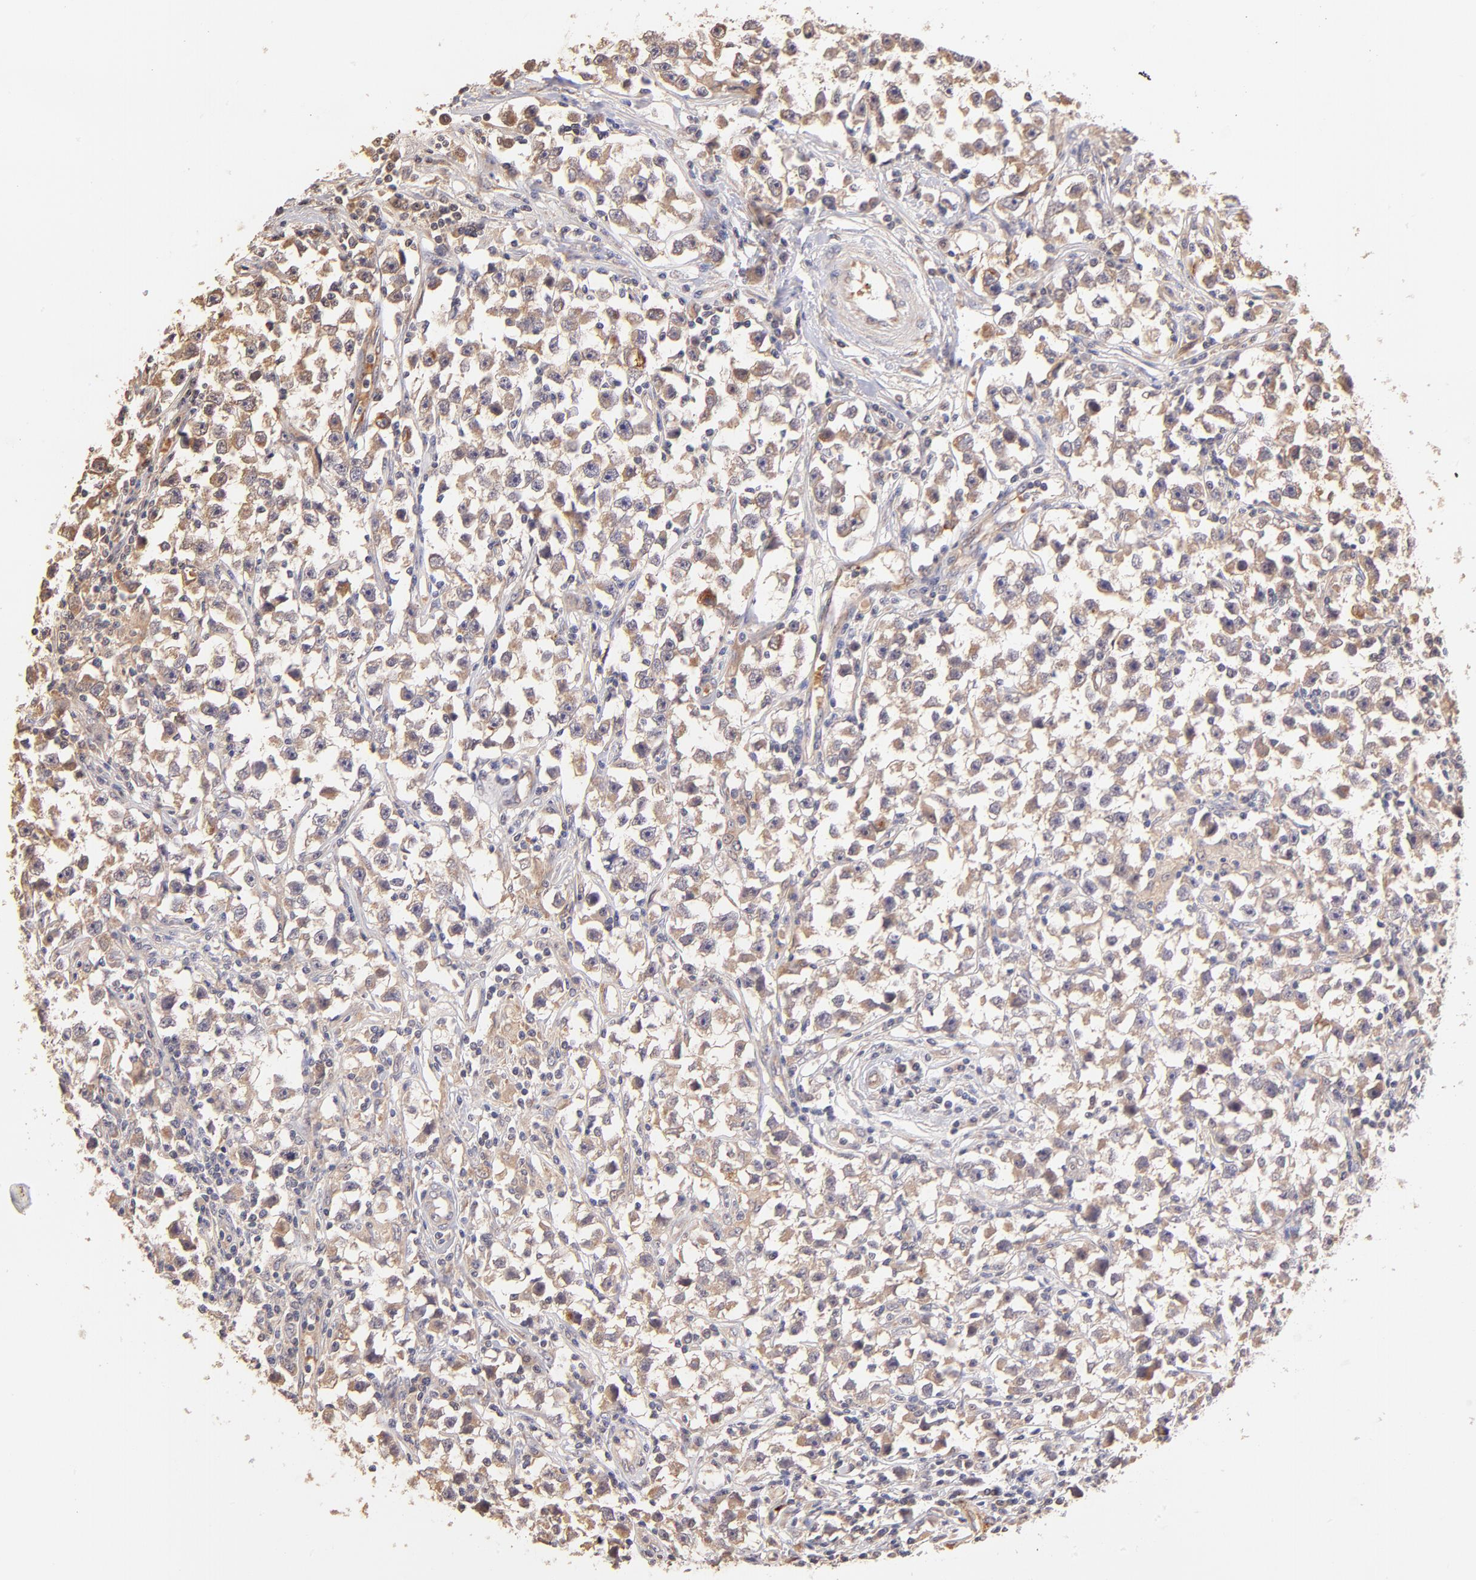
{"staining": {"intensity": "weak", "quantity": "25%-75%", "location": "cytoplasmic/membranous"}, "tissue": "testis cancer", "cell_type": "Tumor cells", "image_type": "cancer", "snomed": [{"axis": "morphology", "description": "Seminoma, NOS"}, {"axis": "topography", "description": "Testis"}], "caption": "Tumor cells exhibit weak cytoplasmic/membranous staining in about 25%-75% of cells in testis cancer. (Brightfield microscopy of DAB IHC at high magnification).", "gene": "SPARC", "patient": {"sex": "male", "age": 33}}